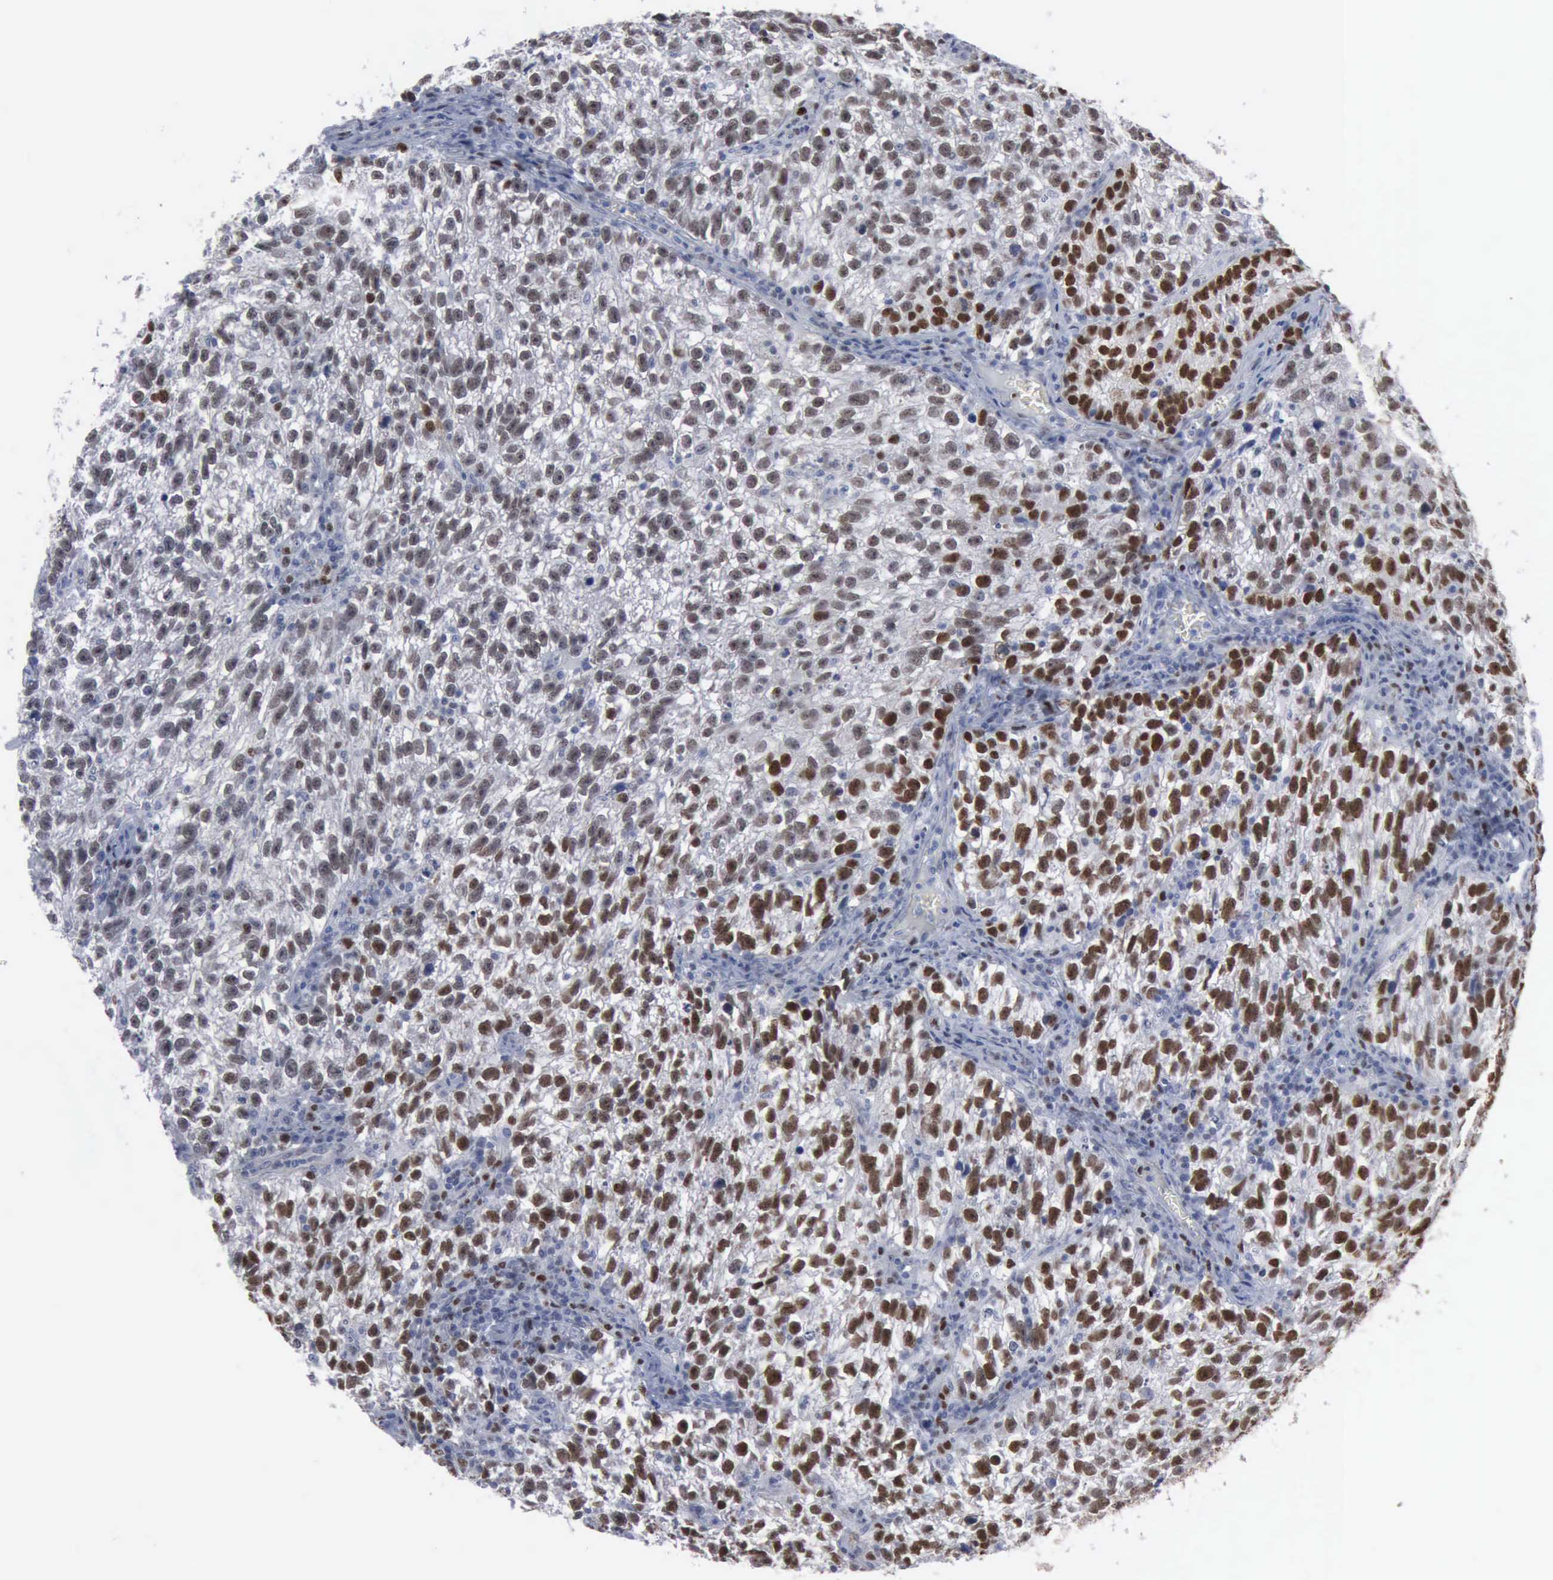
{"staining": {"intensity": "strong", "quantity": "25%-75%", "location": "nuclear"}, "tissue": "testis cancer", "cell_type": "Tumor cells", "image_type": "cancer", "snomed": [{"axis": "morphology", "description": "Seminoma, NOS"}, {"axis": "topography", "description": "Testis"}], "caption": "Testis cancer stained with a brown dye shows strong nuclear positive expression in about 25%-75% of tumor cells.", "gene": "MCM5", "patient": {"sex": "male", "age": 38}}